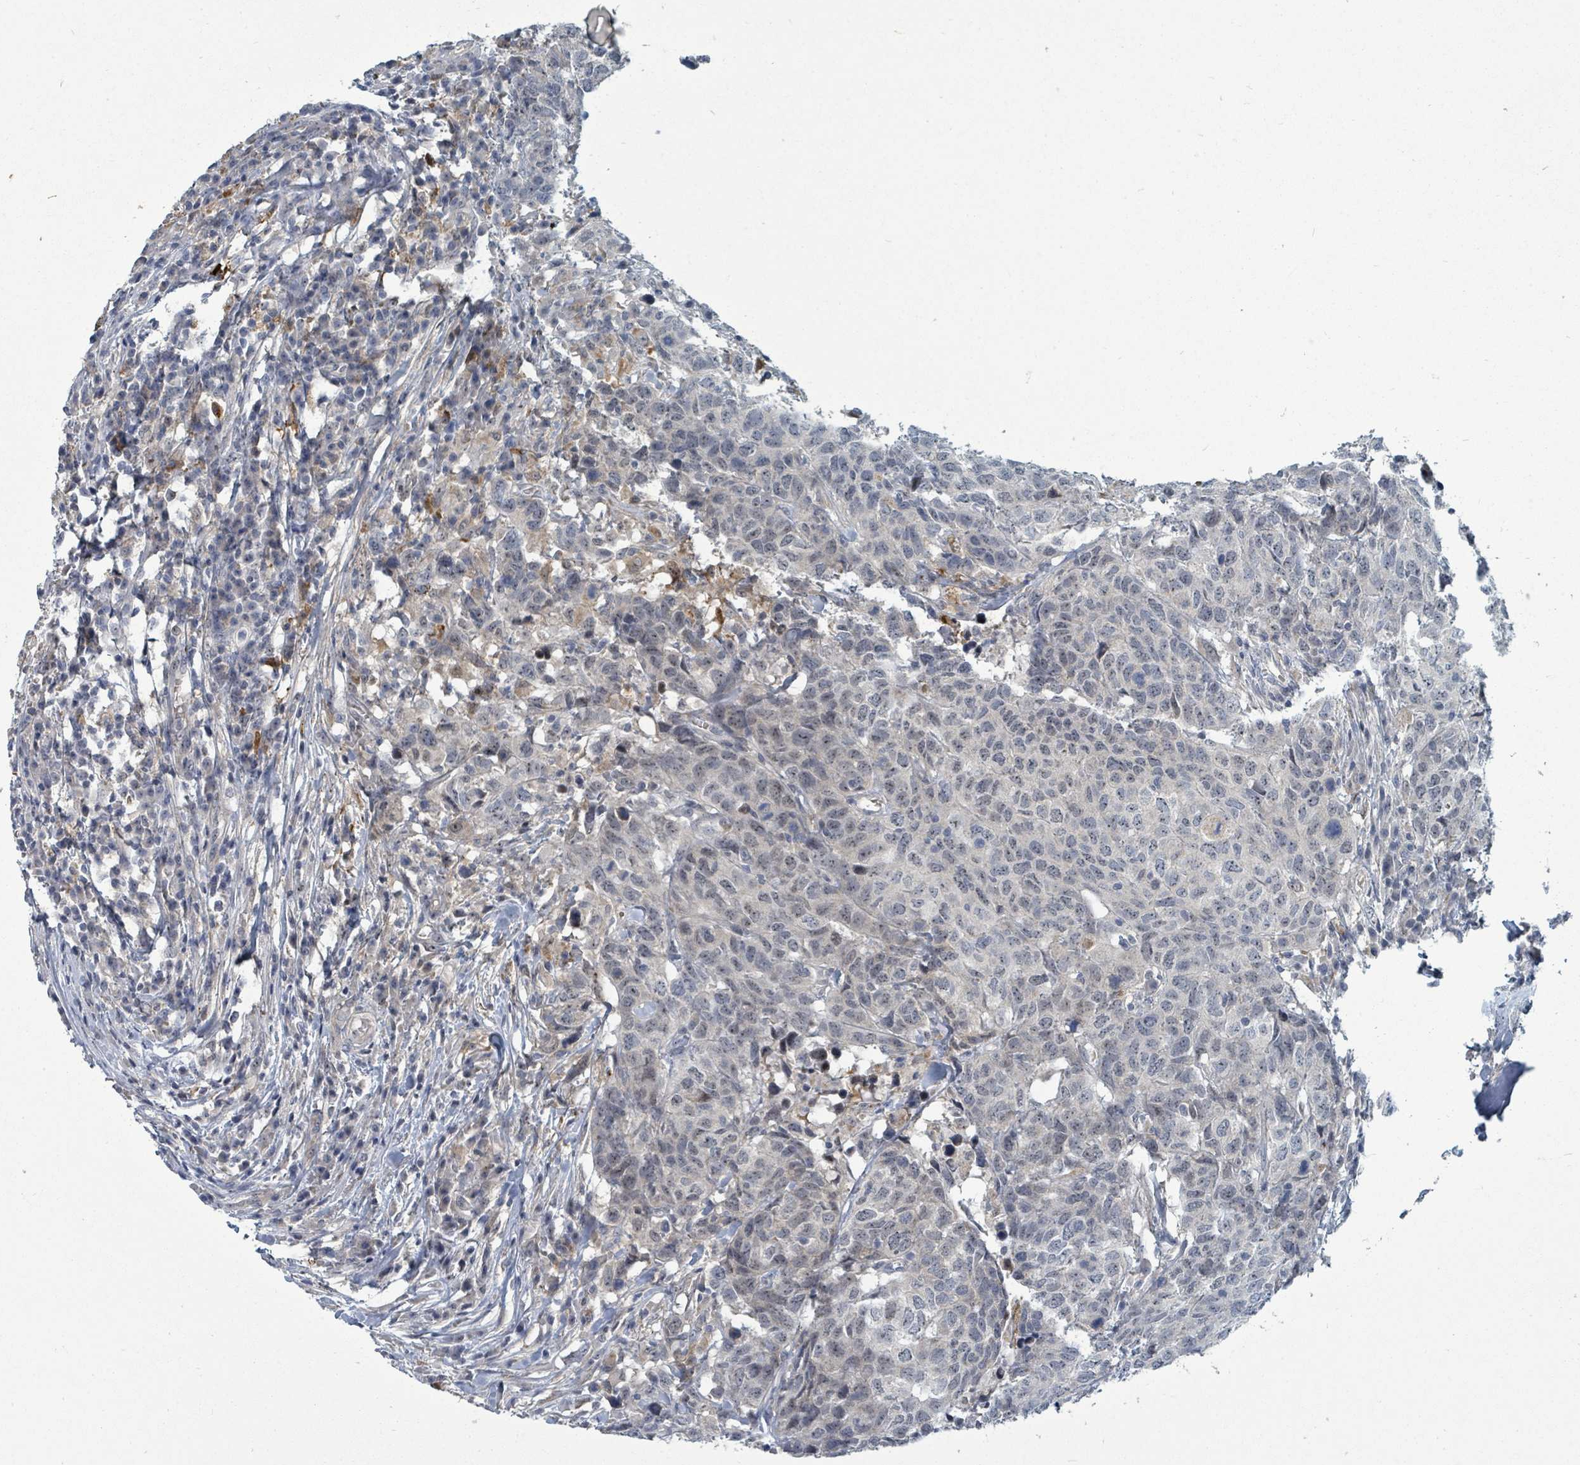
{"staining": {"intensity": "negative", "quantity": "none", "location": "none"}, "tissue": "head and neck cancer", "cell_type": "Tumor cells", "image_type": "cancer", "snomed": [{"axis": "morphology", "description": "Normal tissue, NOS"}, {"axis": "morphology", "description": "Squamous cell carcinoma, NOS"}, {"axis": "topography", "description": "Skeletal muscle"}, {"axis": "topography", "description": "Vascular tissue"}, {"axis": "topography", "description": "Peripheral nerve tissue"}, {"axis": "topography", "description": "Head-Neck"}], "caption": "This is a micrograph of immunohistochemistry staining of squamous cell carcinoma (head and neck), which shows no staining in tumor cells.", "gene": "TRDMT1", "patient": {"sex": "male", "age": 66}}